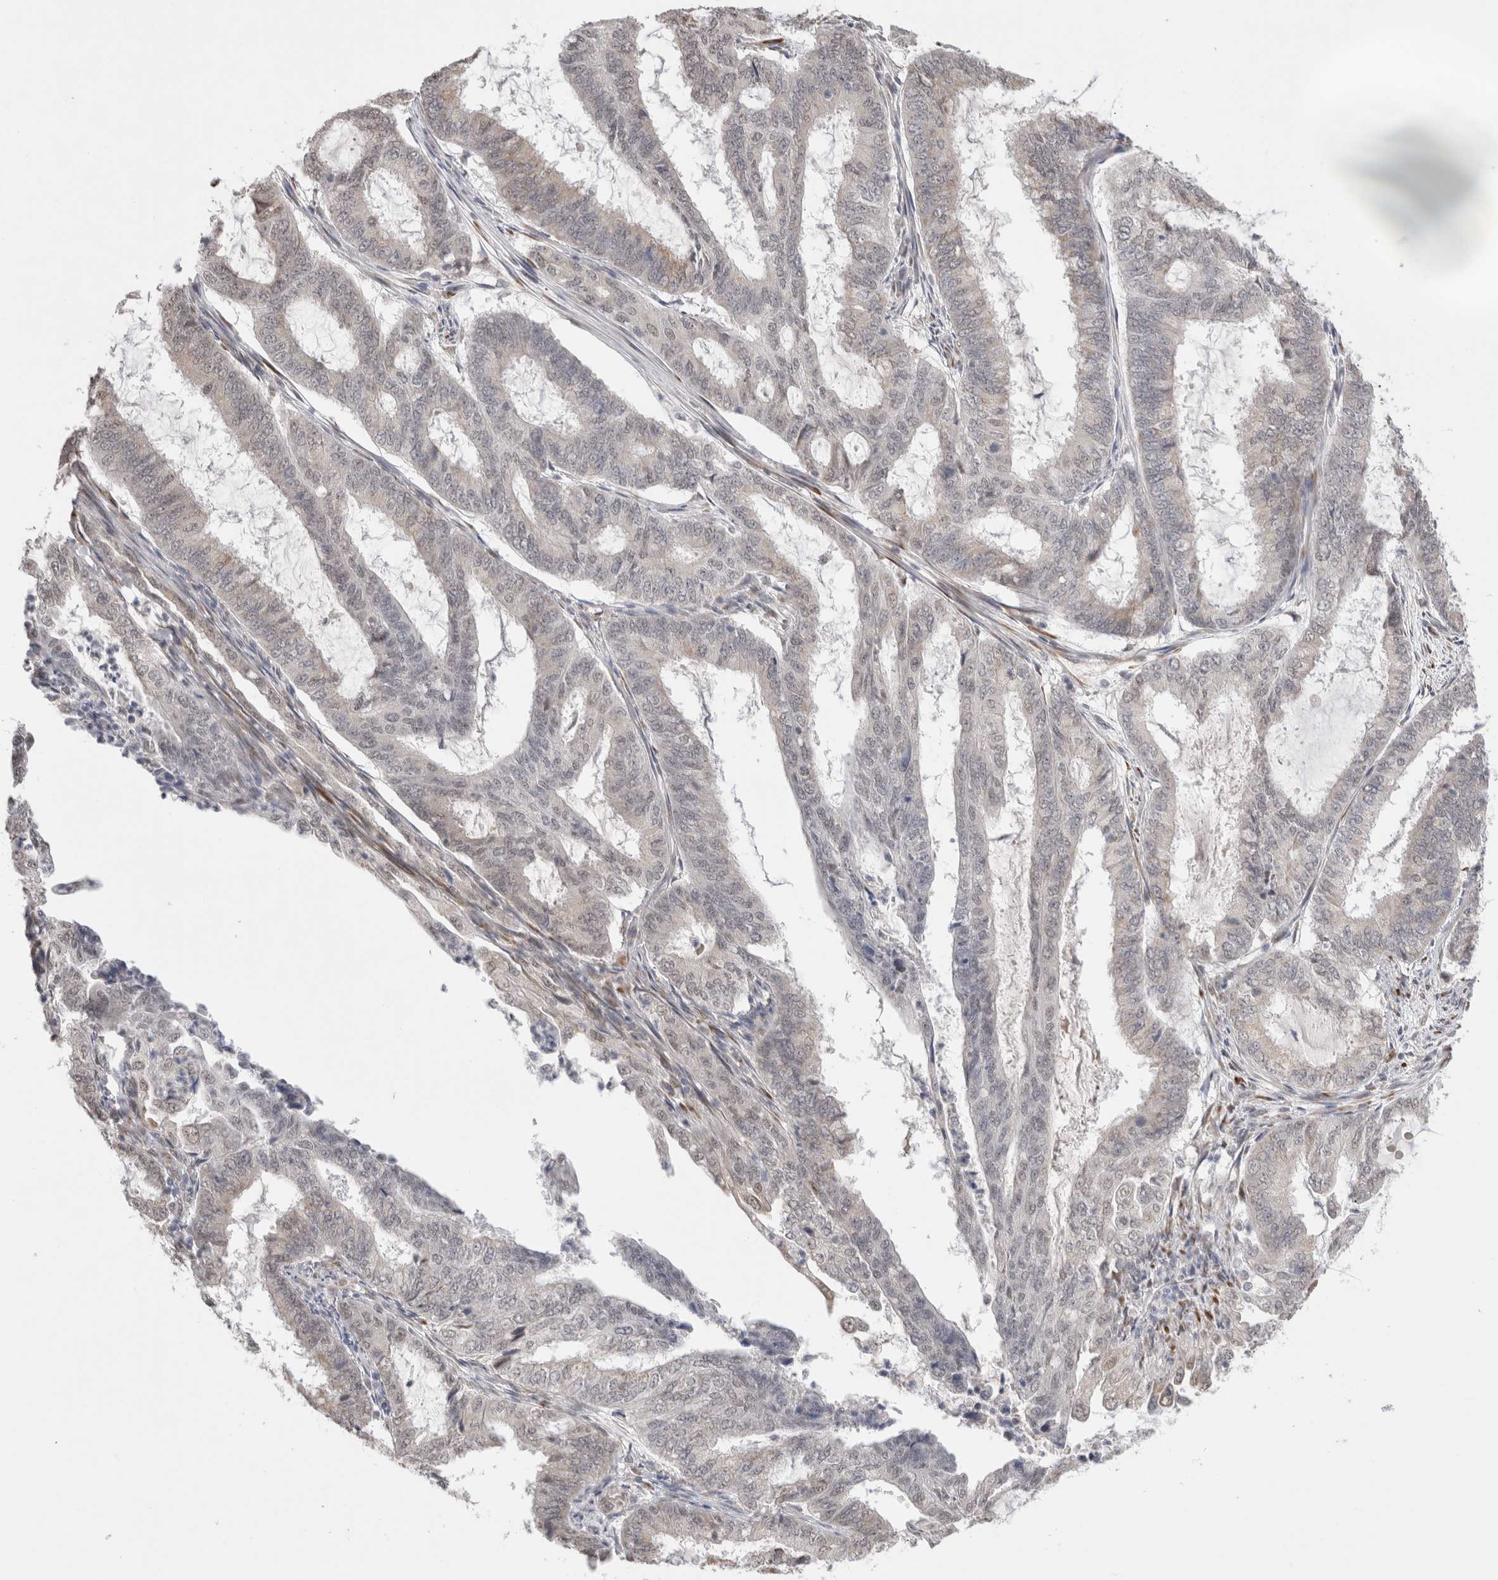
{"staining": {"intensity": "weak", "quantity": "<25%", "location": "cytoplasmic/membranous,nuclear"}, "tissue": "endometrial cancer", "cell_type": "Tumor cells", "image_type": "cancer", "snomed": [{"axis": "morphology", "description": "Adenocarcinoma, NOS"}, {"axis": "topography", "description": "Endometrium"}], "caption": "Immunohistochemistry (IHC) photomicrograph of adenocarcinoma (endometrial) stained for a protein (brown), which shows no expression in tumor cells.", "gene": "HDLBP", "patient": {"sex": "female", "age": 51}}